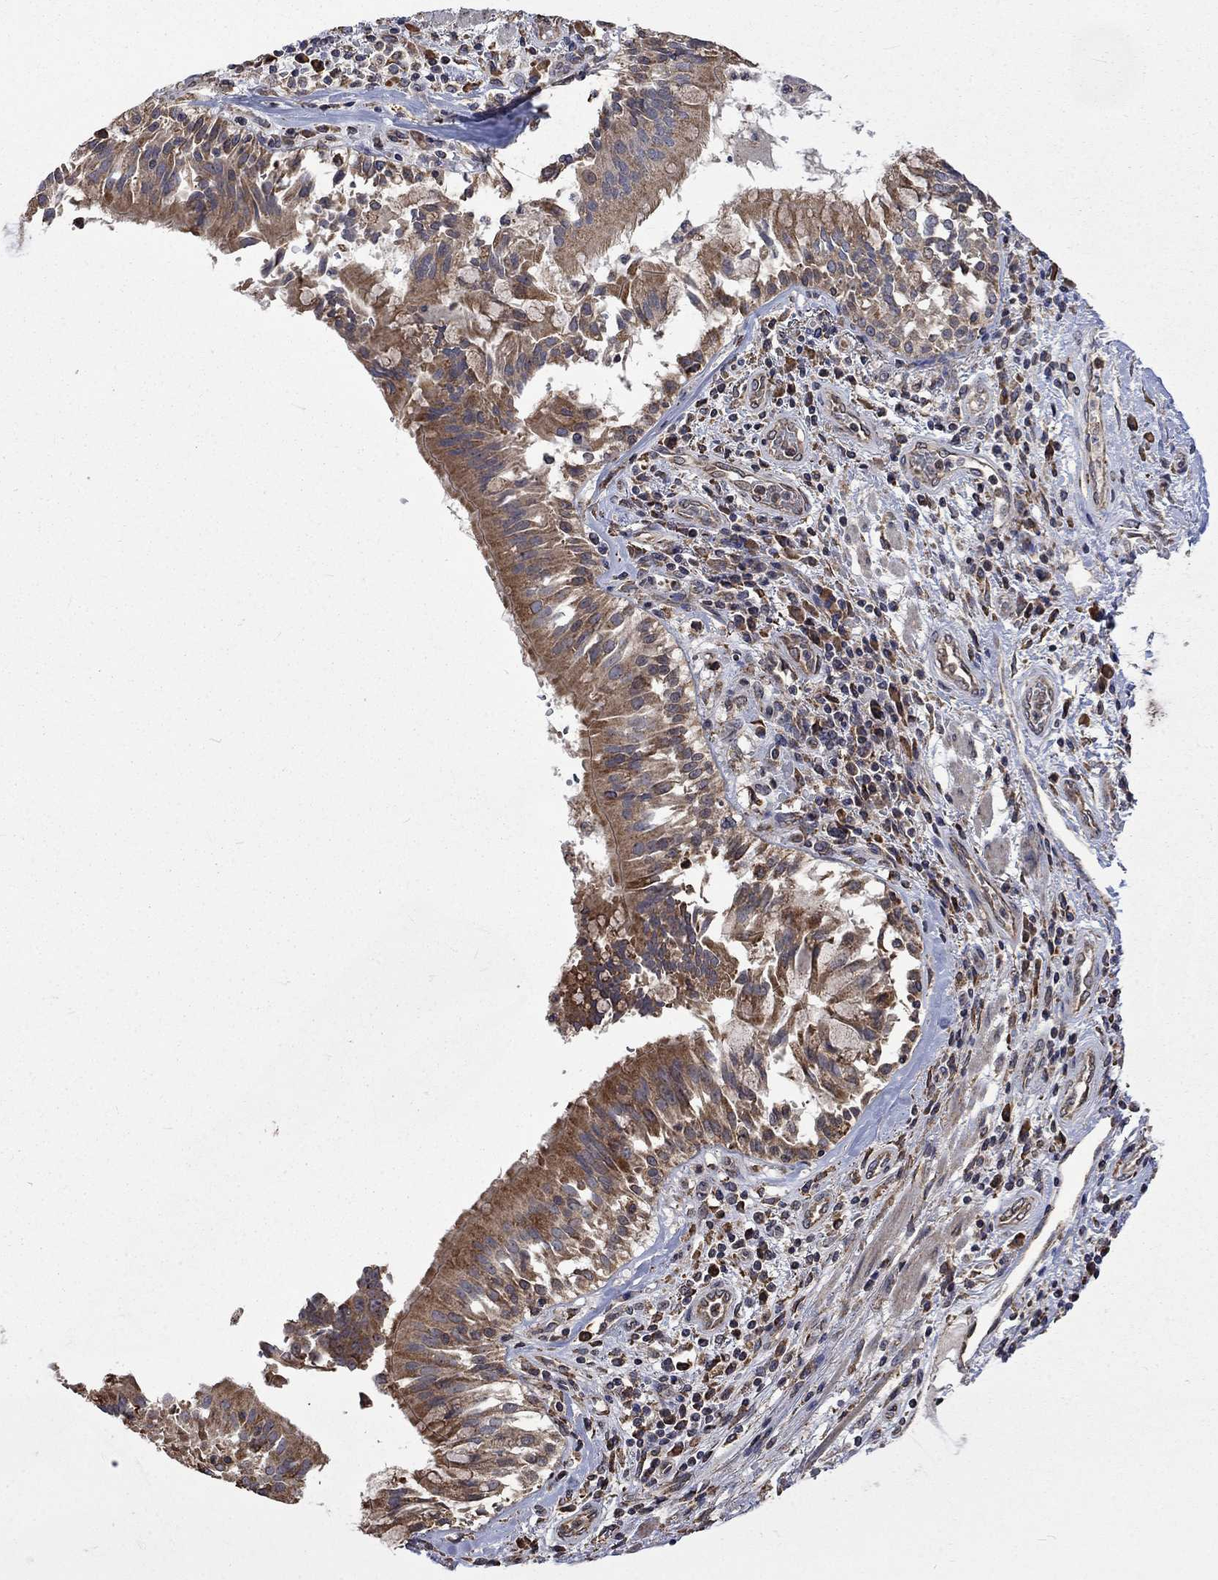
{"staining": {"intensity": "moderate", "quantity": "<25%", "location": "cytoplasmic/membranous"}, "tissue": "lung cancer", "cell_type": "Tumor cells", "image_type": "cancer", "snomed": [{"axis": "morphology", "description": "Normal tissue, NOS"}, {"axis": "morphology", "description": "Squamous cell carcinoma, NOS"}, {"axis": "topography", "description": "Bronchus"}, {"axis": "topography", "description": "Lung"}], "caption": "An immunohistochemistry (IHC) histopathology image of neoplastic tissue is shown. Protein staining in brown shows moderate cytoplasmic/membranous positivity in squamous cell carcinoma (lung) within tumor cells.", "gene": "ESRRA", "patient": {"sex": "male", "age": 64}}